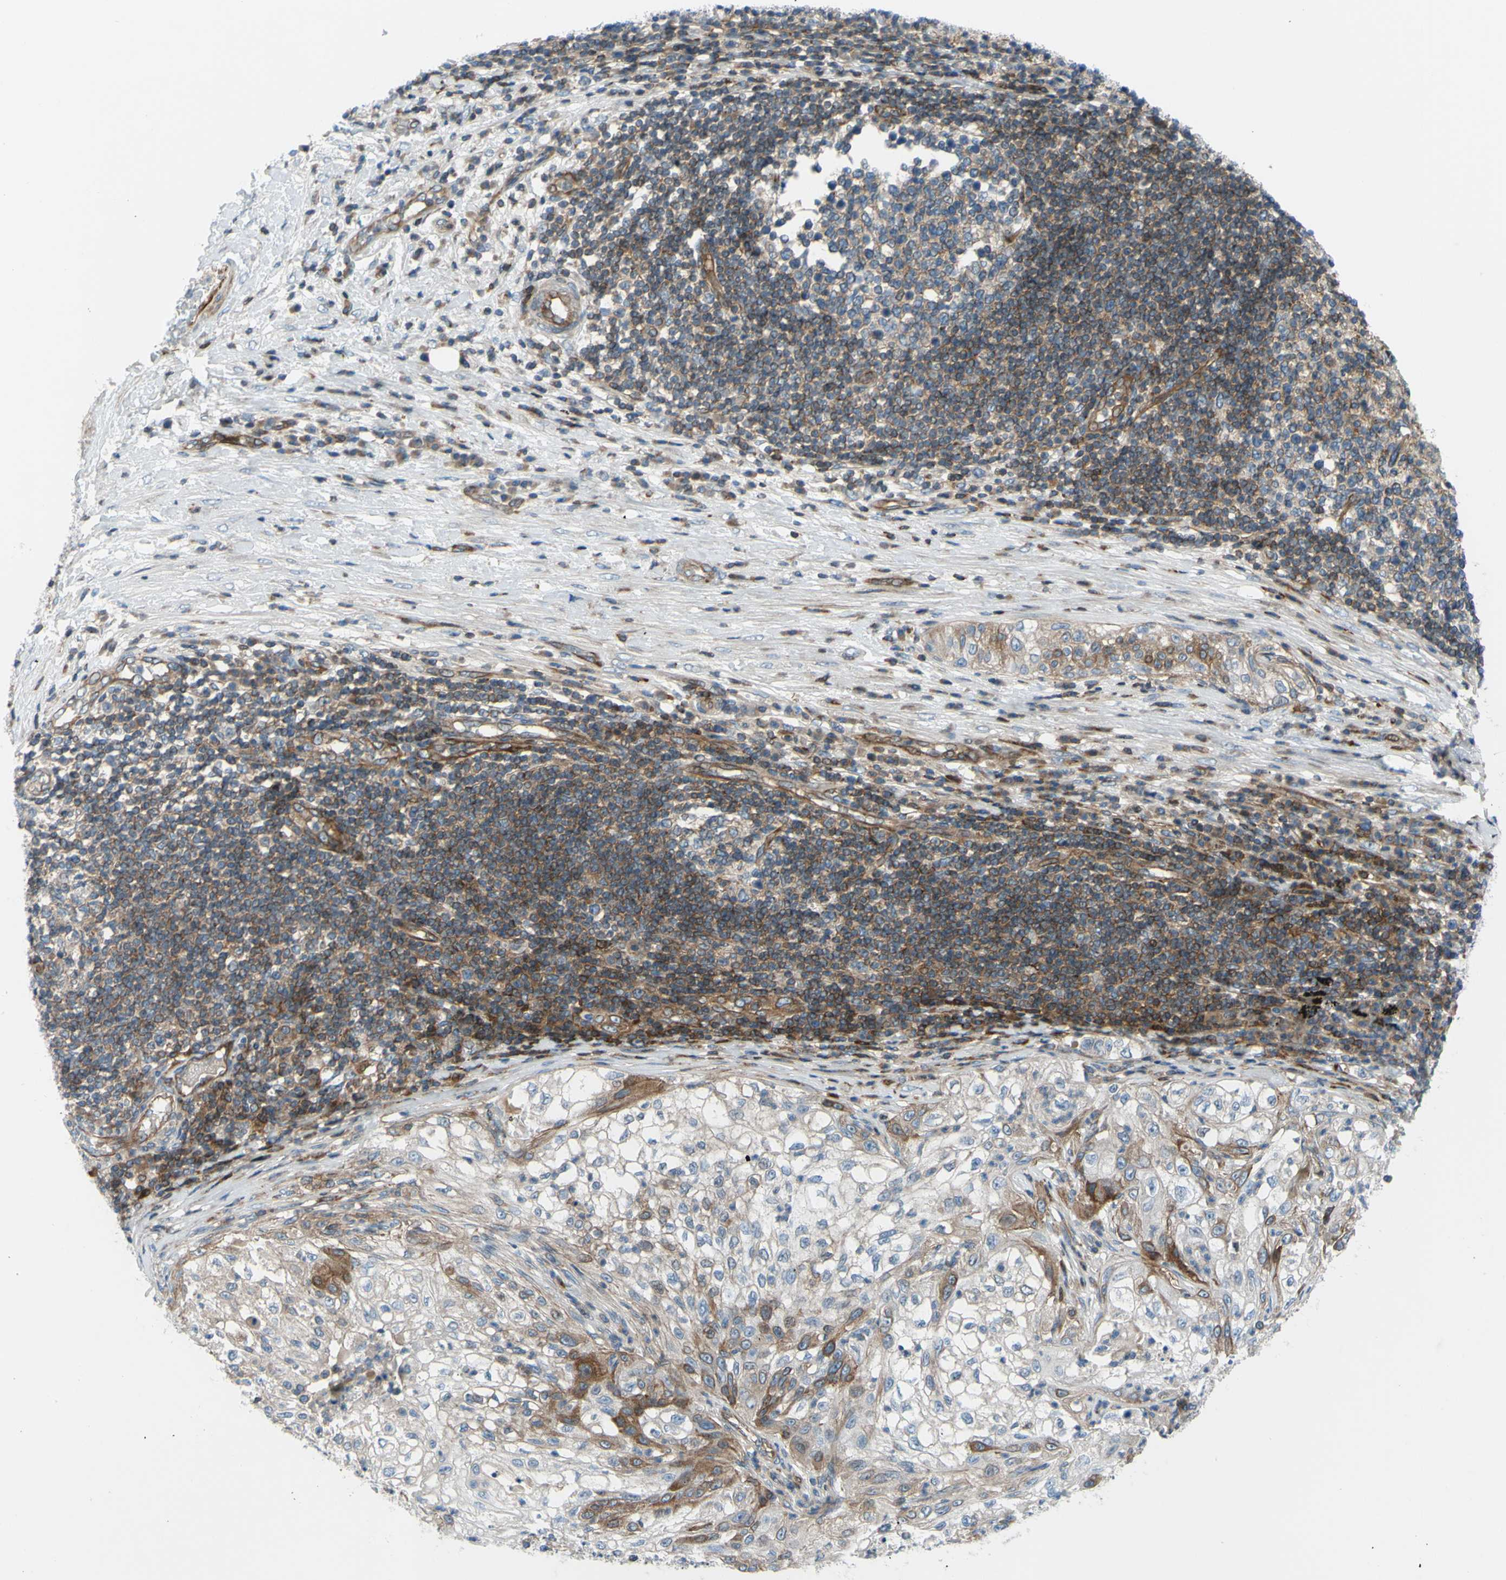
{"staining": {"intensity": "moderate", "quantity": "<25%", "location": "cytoplasmic/membranous"}, "tissue": "lung cancer", "cell_type": "Tumor cells", "image_type": "cancer", "snomed": [{"axis": "morphology", "description": "Inflammation, NOS"}, {"axis": "morphology", "description": "Squamous cell carcinoma, NOS"}, {"axis": "topography", "description": "Lymph node"}, {"axis": "topography", "description": "Soft tissue"}, {"axis": "topography", "description": "Lung"}], "caption": "Protein analysis of lung cancer tissue demonstrates moderate cytoplasmic/membranous positivity in about <25% of tumor cells.", "gene": "PAK2", "patient": {"sex": "male", "age": 66}}